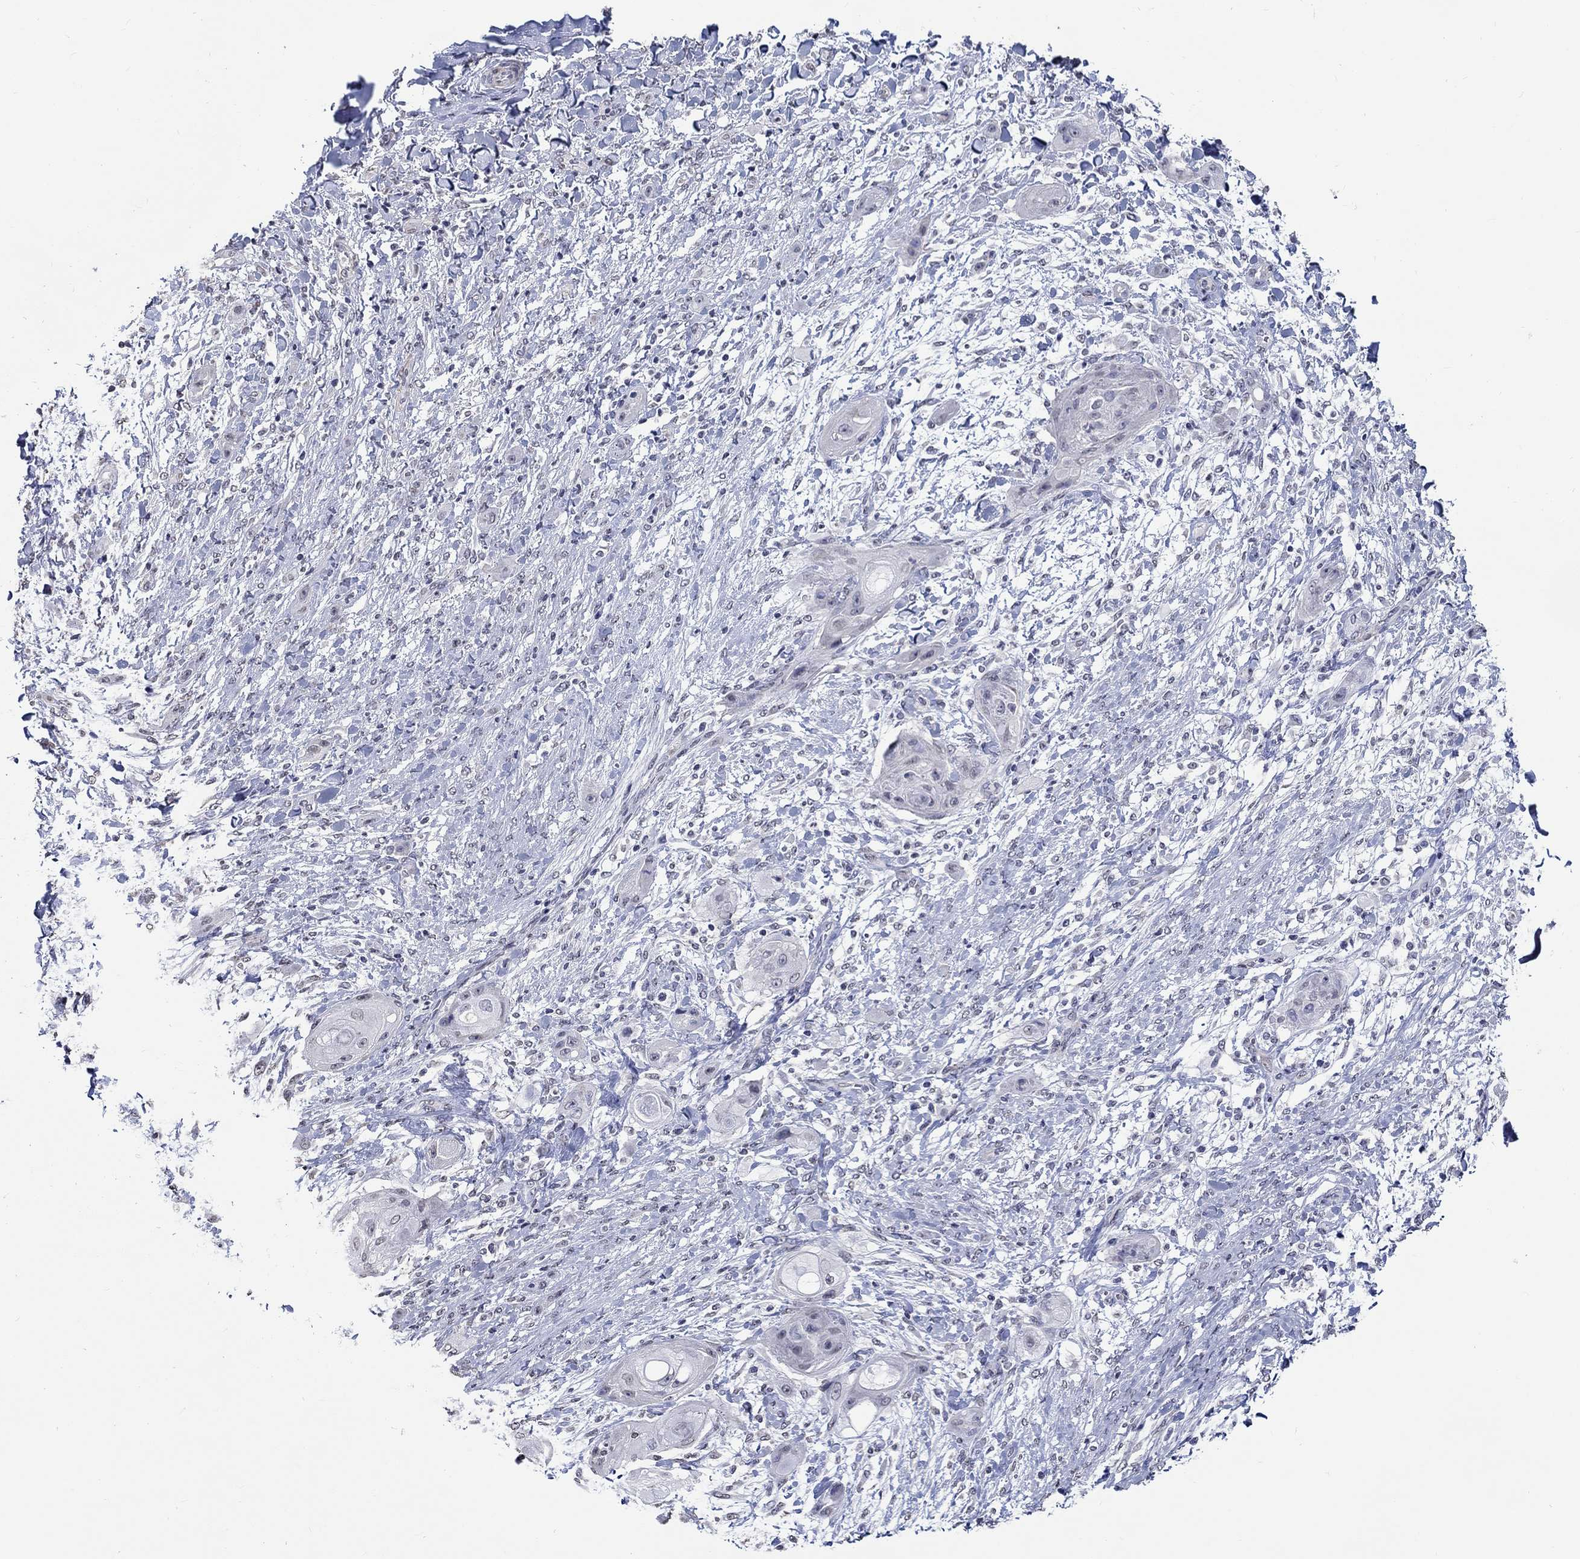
{"staining": {"intensity": "negative", "quantity": "none", "location": "none"}, "tissue": "skin cancer", "cell_type": "Tumor cells", "image_type": "cancer", "snomed": [{"axis": "morphology", "description": "Squamous cell carcinoma, NOS"}, {"axis": "topography", "description": "Skin"}], "caption": "Protein analysis of skin cancer shows no significant positivity in tumor cells.", "gene": "PDE1B", "patient": {"sex": "male", "age": 62}}